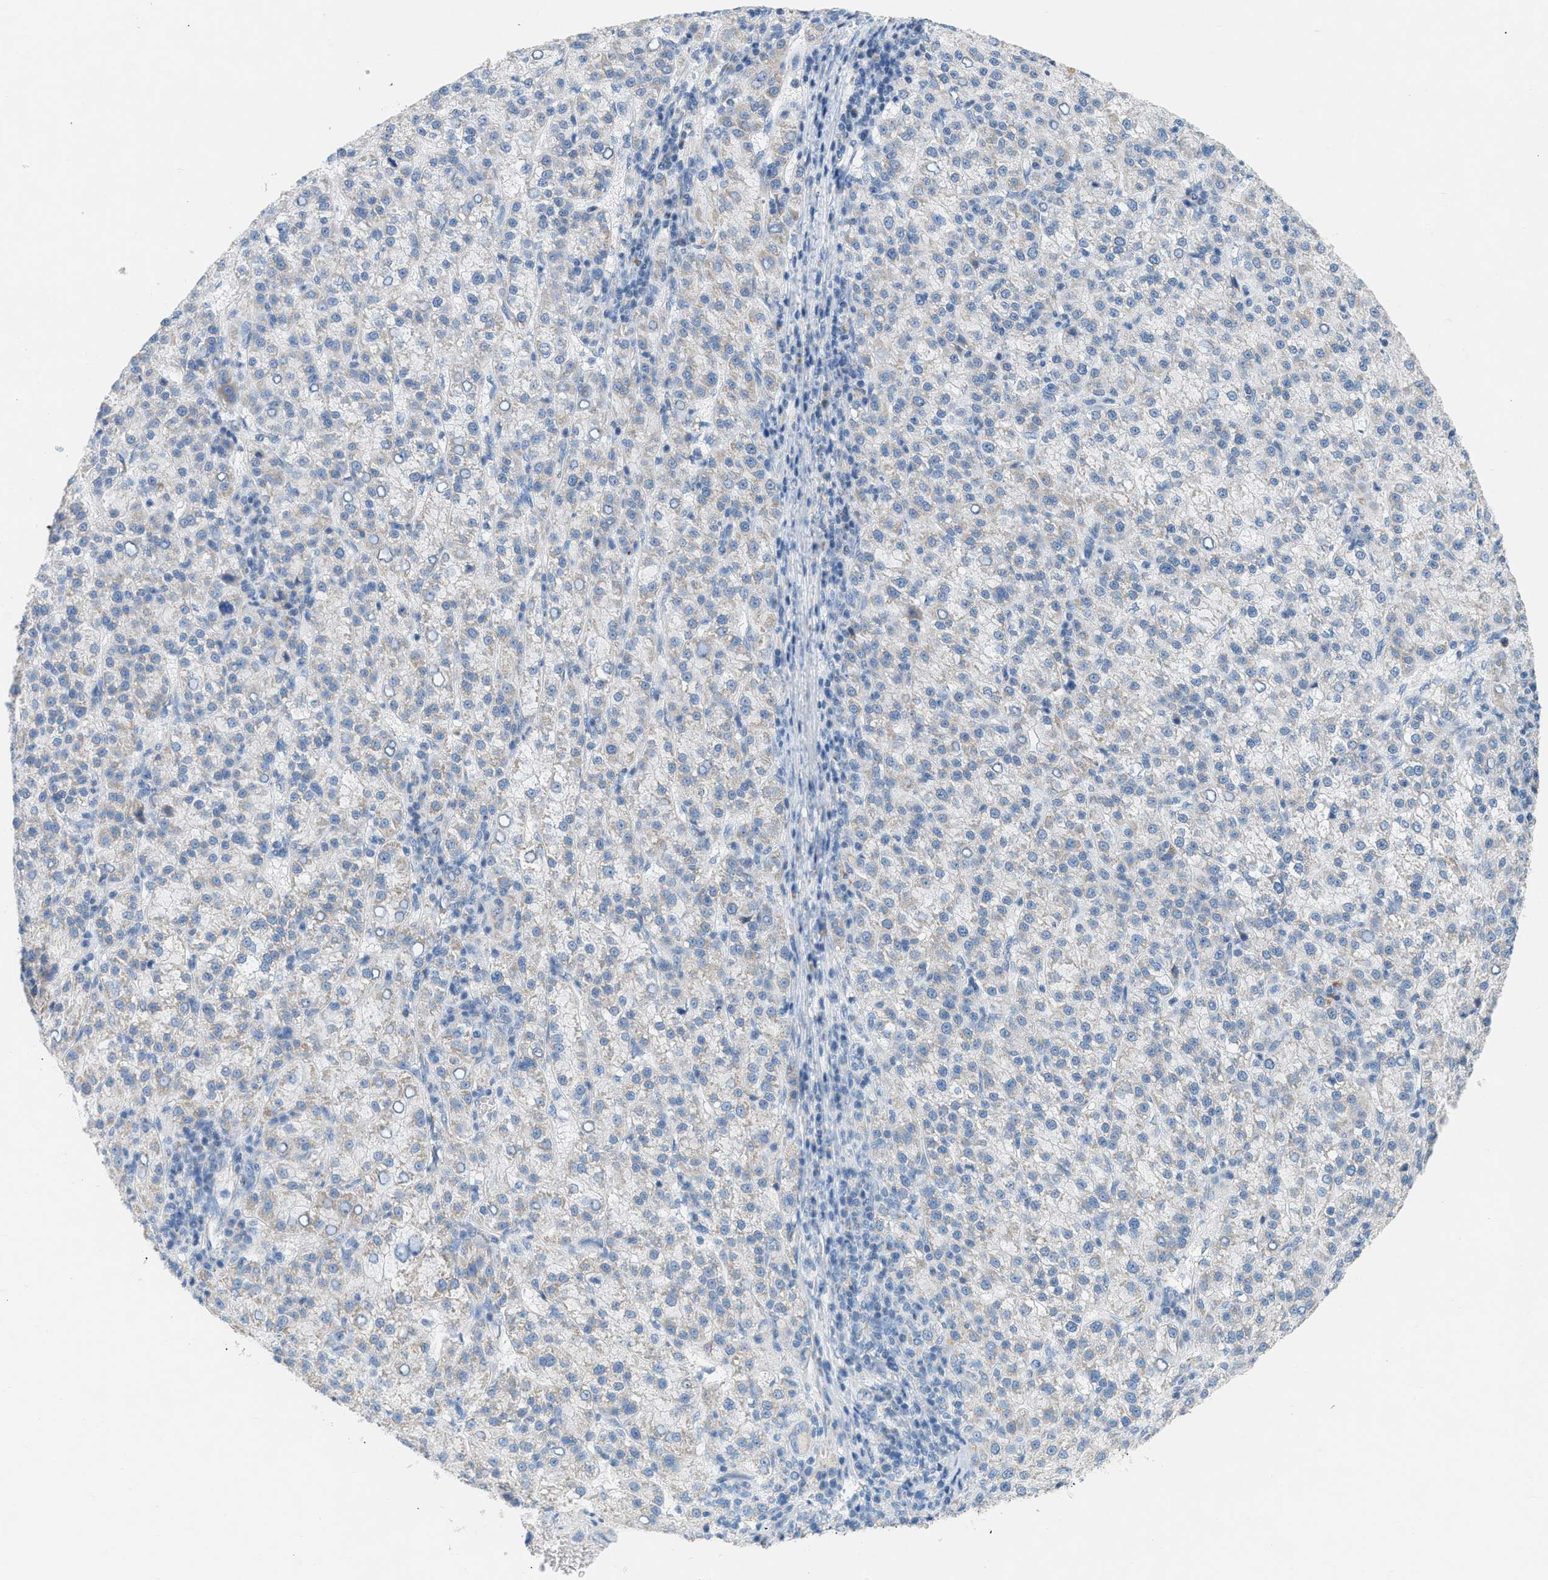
{"staining": {"intensity": "weak", "quantity": "<25%", "location": "cytoplasmic/membranous"}, "tissue": "liver cancer", "cell_type": "Tumor cells", "image_type": "cancer", "snomed": [{"axis": "morphology", "description": "Carcinoma, Hepatocellular, NOS"}, {"axis": "topography", "description": "Liver"}], "caption": "IHC photomicrograph of neoplastic tissue: human liver cancer stained with DAB (3,3'-diaminobenzidine) demonstrates no significant protein expression in tumor cells.", "gene": "NDUFS8", "patient": {"sex": "female", "age": 58}}